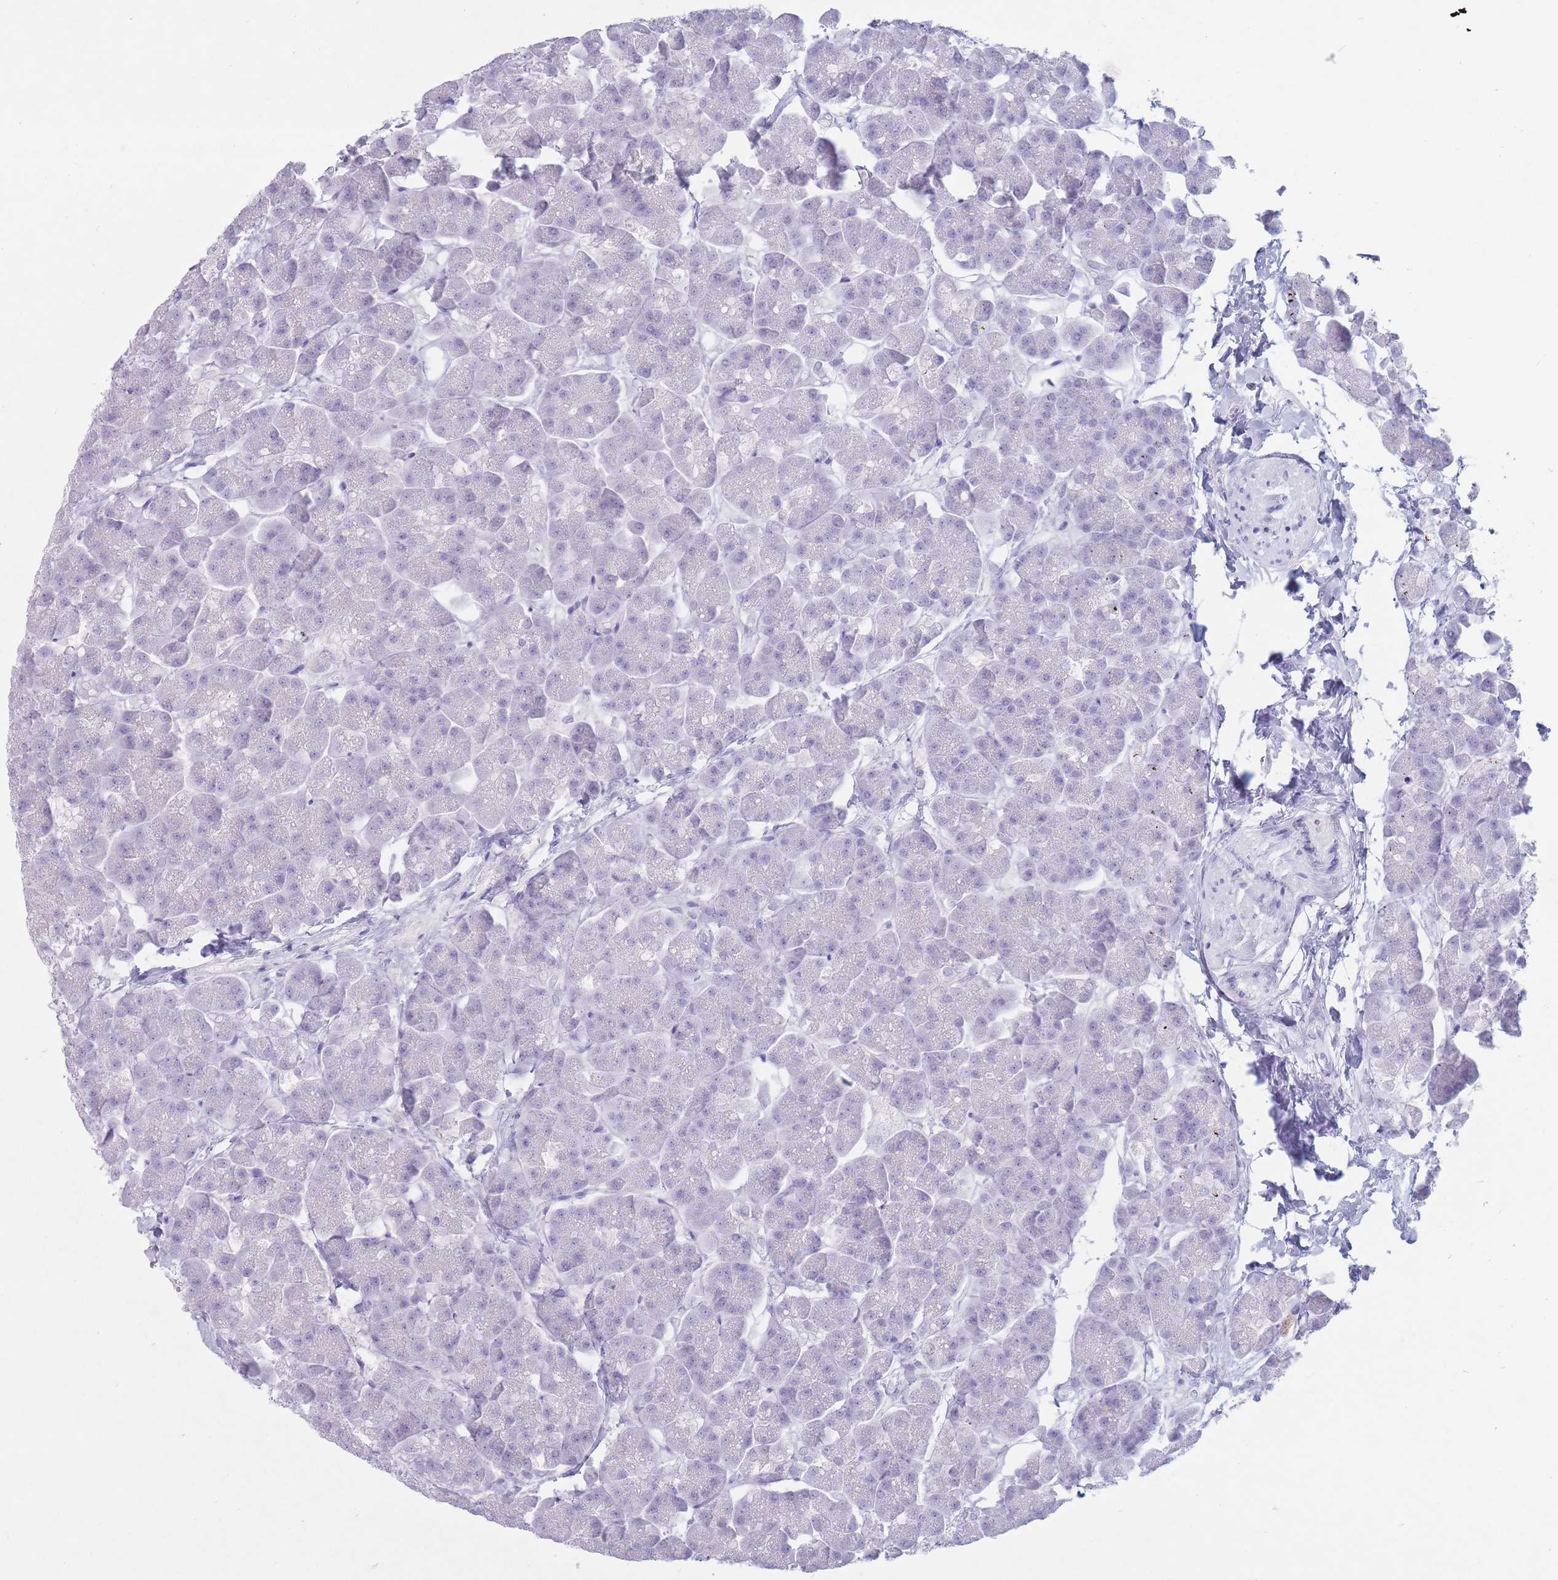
{"staining": {"intensity": "negative", "quantity": "none", "location": "none"}, "tissue": "pancreas", "cell_type": "Exocrine glandular cells", "image_type": "normal", "snomed": [{"axis": "morphology", "description": "Normal tissue, NOS"}, {"axis": "topography", "description": "Pancreas"}, {"axis": "topography", "description": "Peripheral nerve tissue"}], "caption": "High magnification brightfield microscopy of benign pancreas stained with DAB (3,3'-diaminobenzidine) (brown) and counterstained with hematoxylin (blue): exocrine glandular cells show no significant positivity.", "gene": "ST3GAL5", "patient": {"sex": "male", "age": 54}}